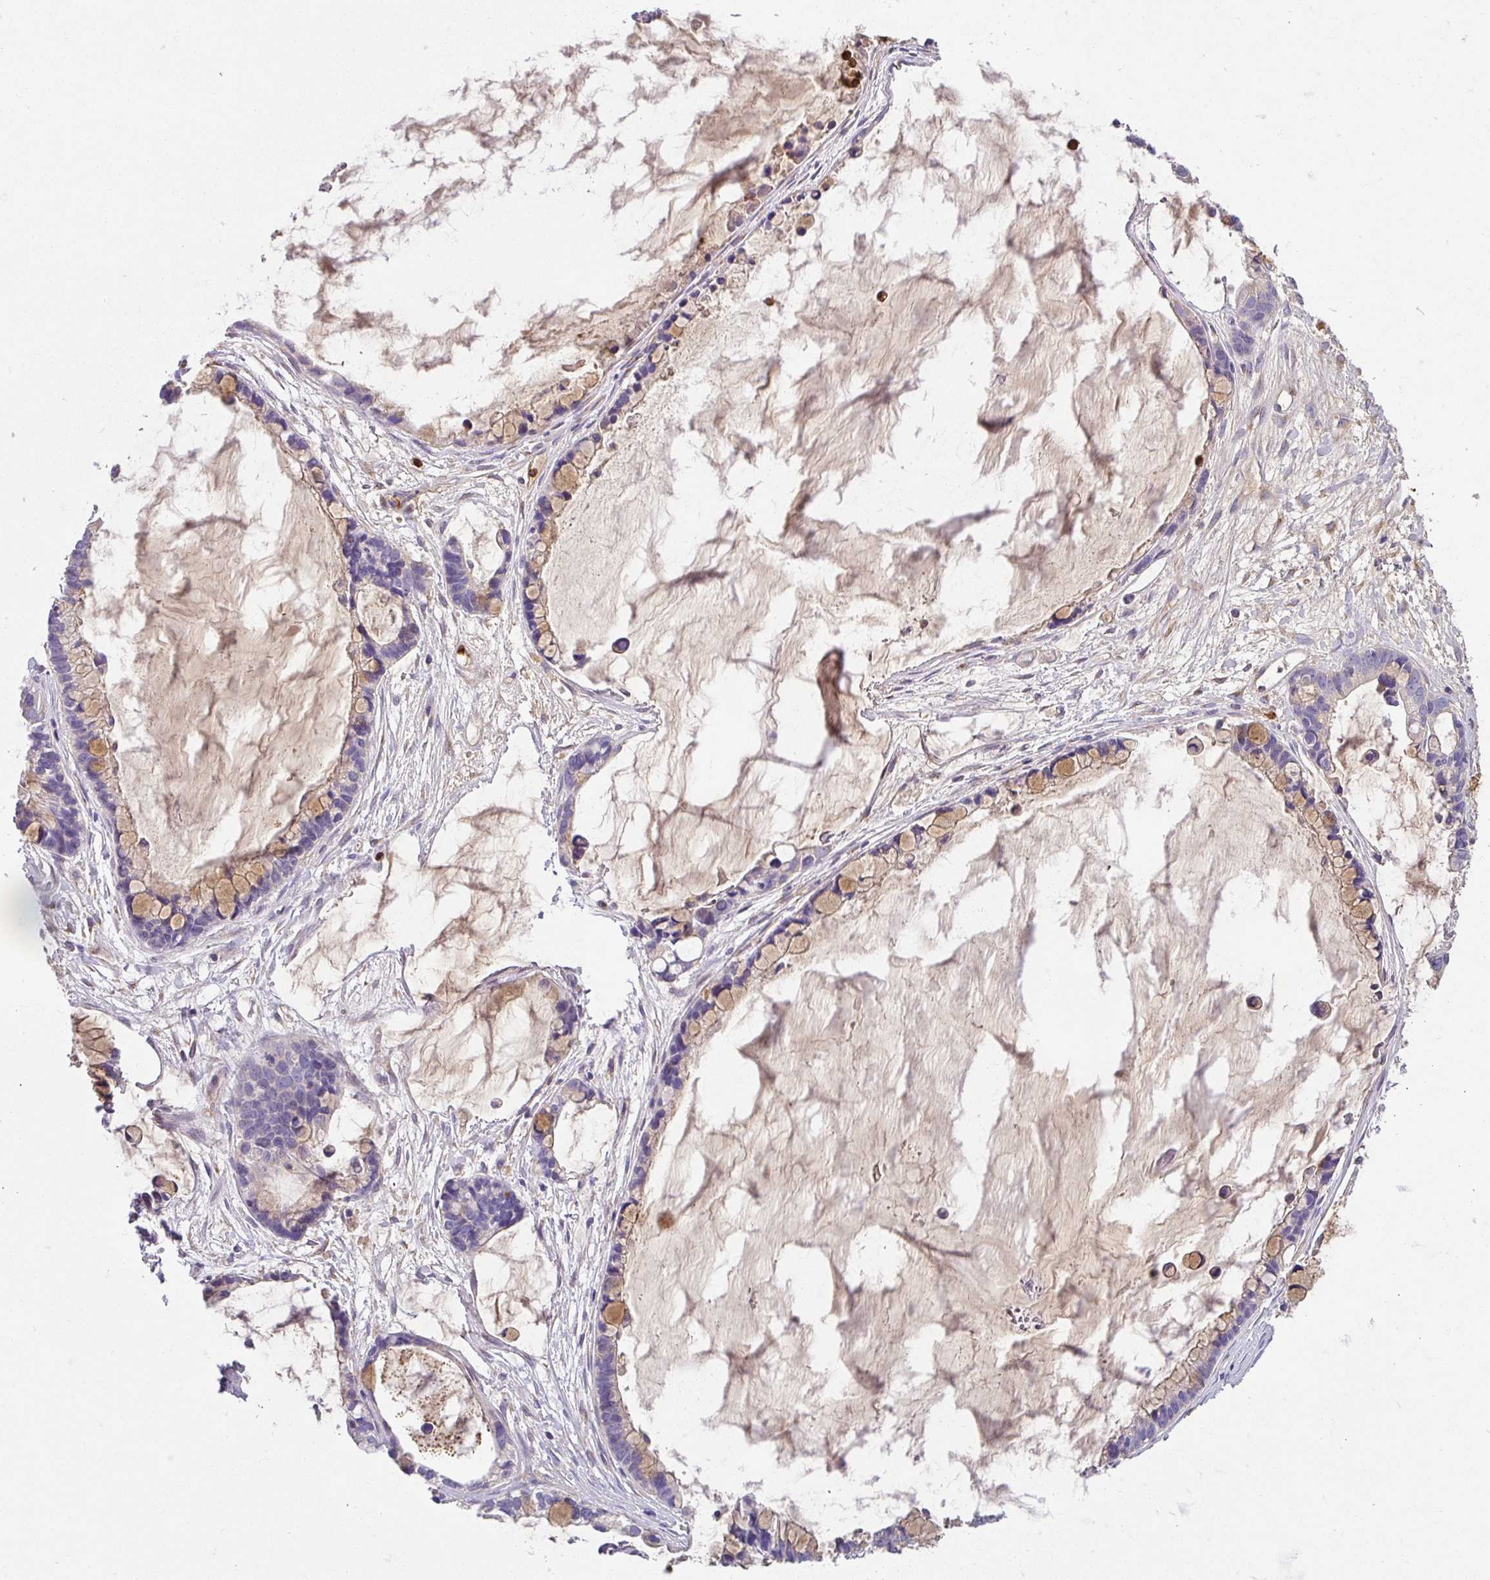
{"staining": {"intensity": "moderate", "quantity": "<25%", "location": "cytoplasmic/membranous"}, "tissue": "ovarian cancer", "cell_type": "Tumor cells", "image_type": "cancer", "snomed": [{"axis": "morphology", "description": "Cystadenocarcinoma, mucinous, NOS"}, {"axis": "topography", "description": "Ovary"}], "caption": "Immunohistochemistry histopathology image of ovarian cancer (mucinous cystadenocarcinoma) stained for a protein (brown), which exhibits low levels of moderate cytoplasmic/membranous staining in about <25% of tumor cells.", "gene": "CRISP3", "patient": {"sex": "female", "age": 63}}